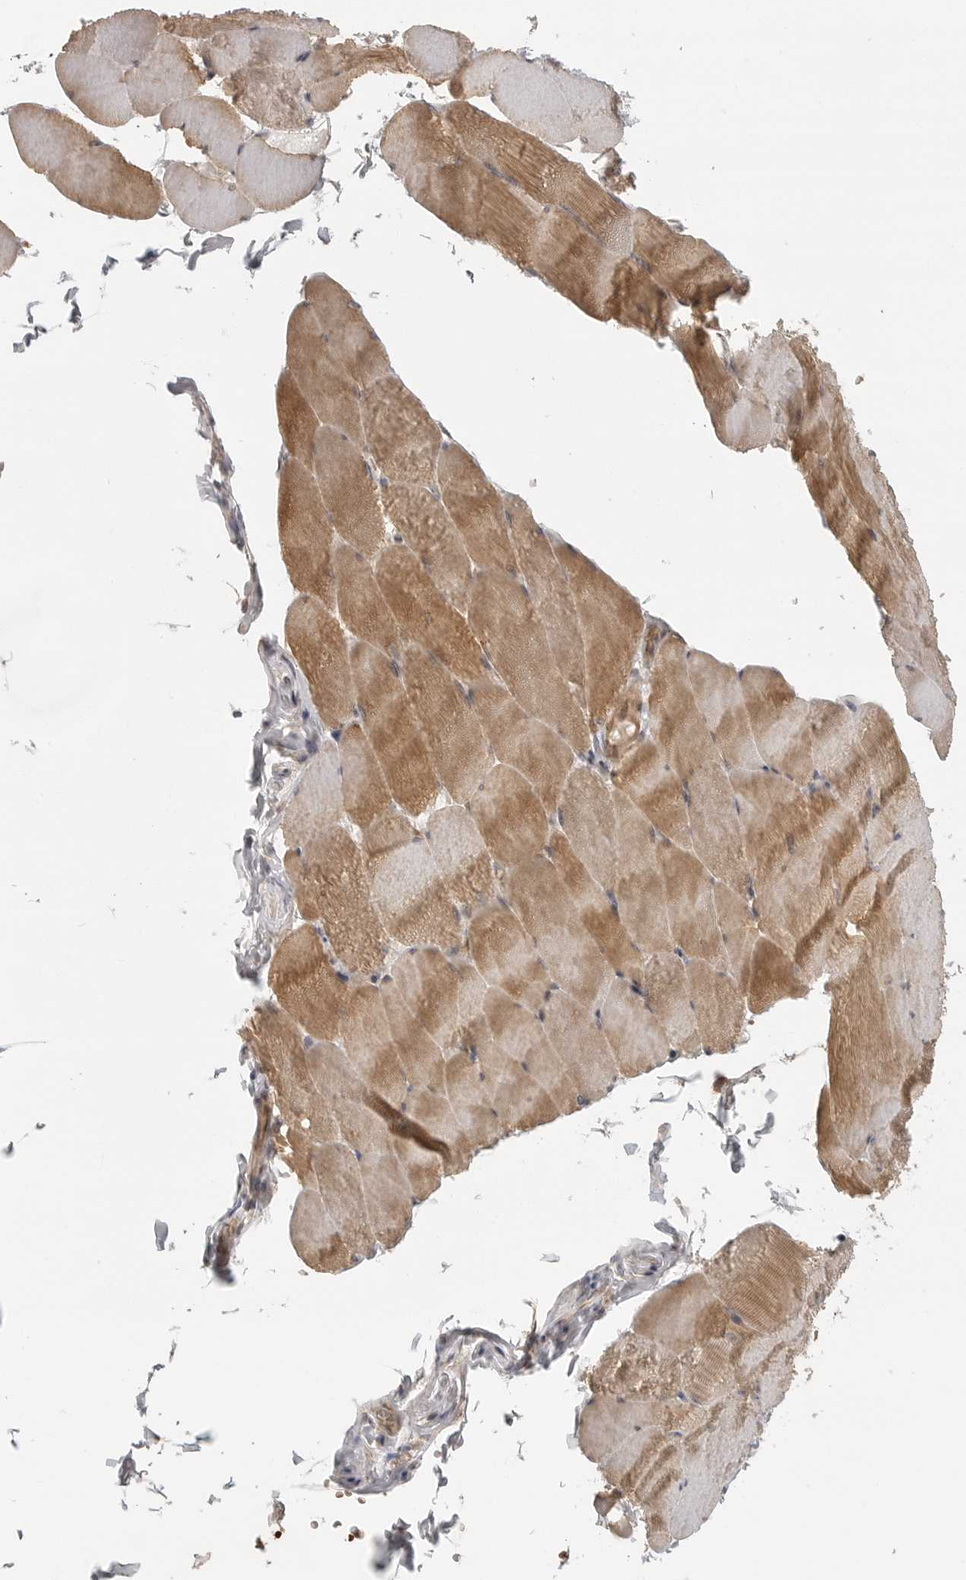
{"staining": {"intensity": "moderate", "quantity": ">75%", "location": "cytoplasmic/membranous"}, "tissue": "skeletal muscle", "cell_type": "Myocytes", "image_type": "normal", "snomed": [{"axis": "morphology", "description": "Normal tissue, NOS"}, {"axis": "topography", "description": "Skeletal muscle"}], "caption": "Immunohistochemistry (IHC) of normal human skeletal muscle exhibits medium levels of moderate cytoplasmic/membranous positivity in about >75% of myocytes.", "gene": "CCPG1", "patient": {"sex": "male", "age": 62}}